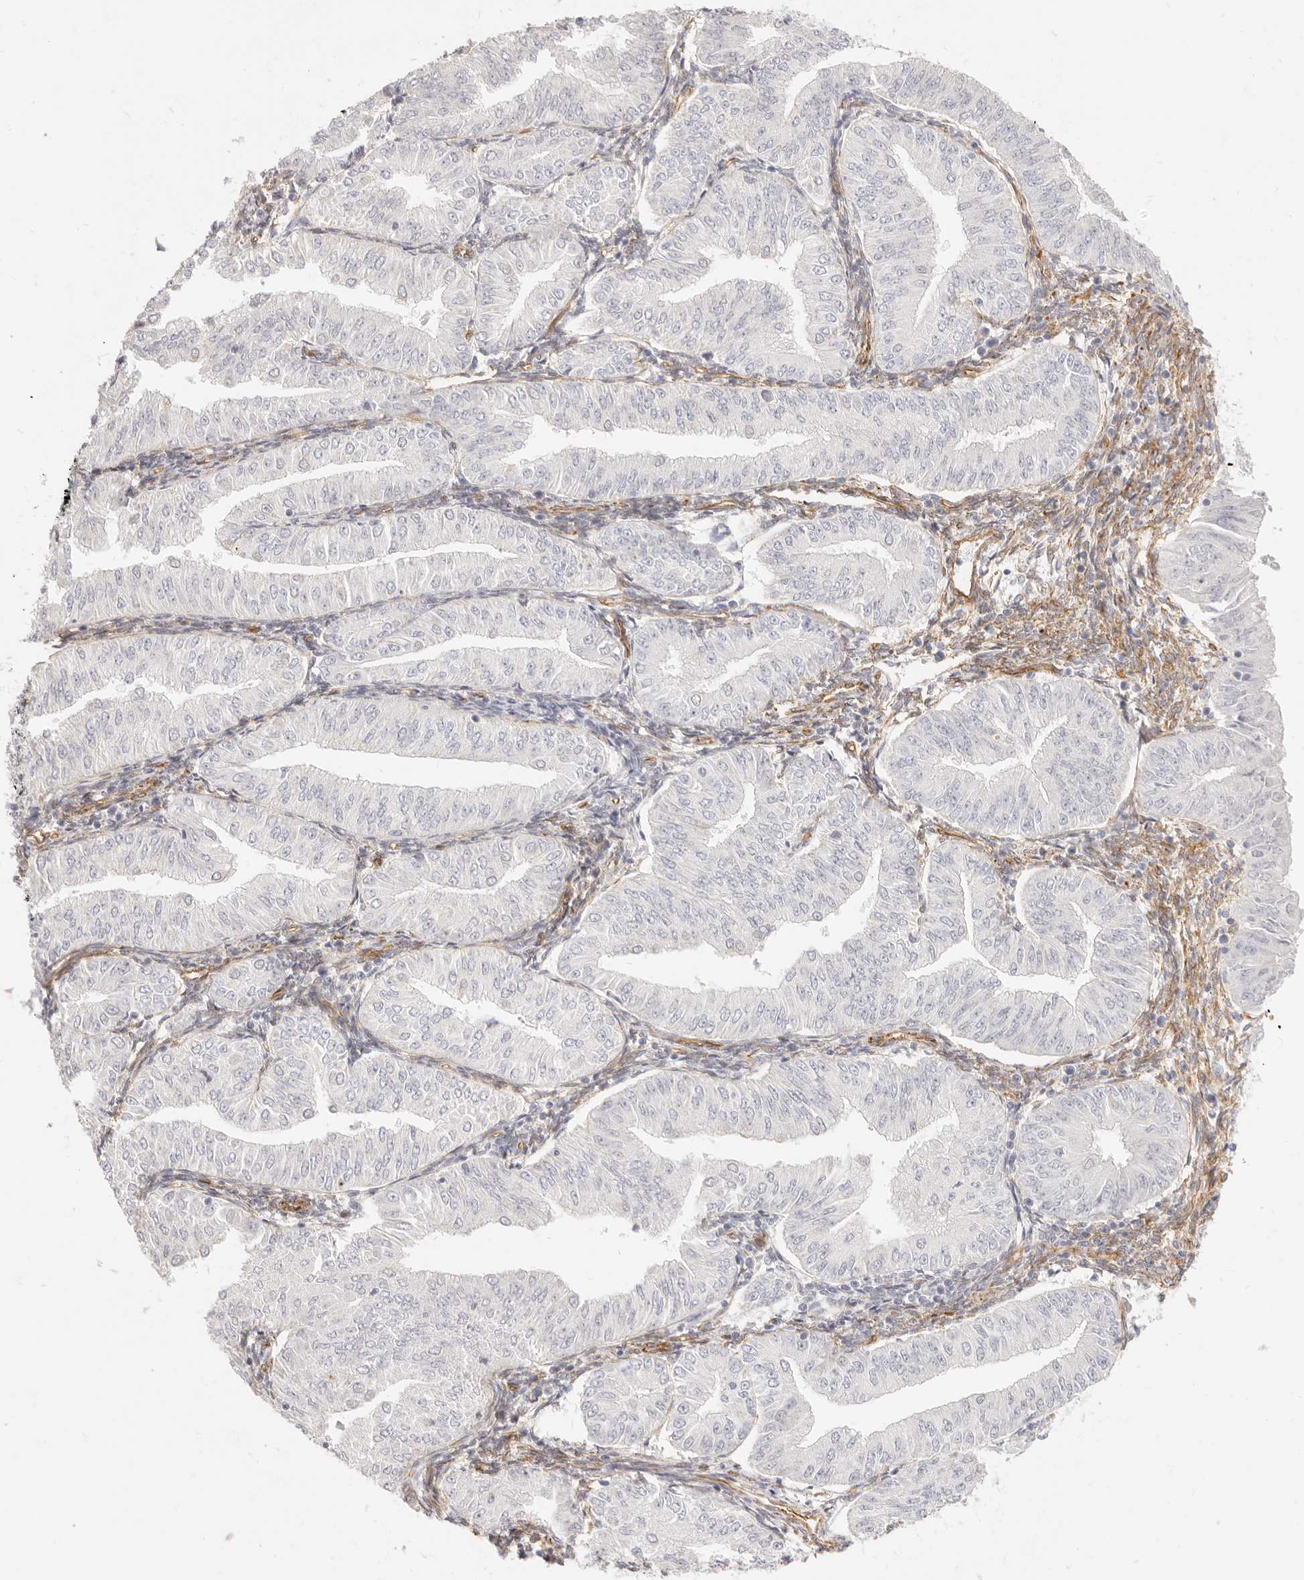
{"staining": {"intensity": "negative", "quantity": "none", "location": "none"}, "tissue": "endometrial cancer", "cell_type": "Tumor cells", "image_type": "cancer", "snomed": [{"axis": "morphology", "description": "Normal tissue, NOS"}, {"axis": "morphology", "description": "Adenocarcinoma, NOS"}, {"axis": "topography", "description": "Endometrium"}], "caption": "DAB (3,3'-diaminobenzidine) immunohistochemical staining of endometrial adenocarcinoma displays no significant staining in tumor cells.", "gene": "NUS1", "patient": {"sex": "female", "age": 53}}